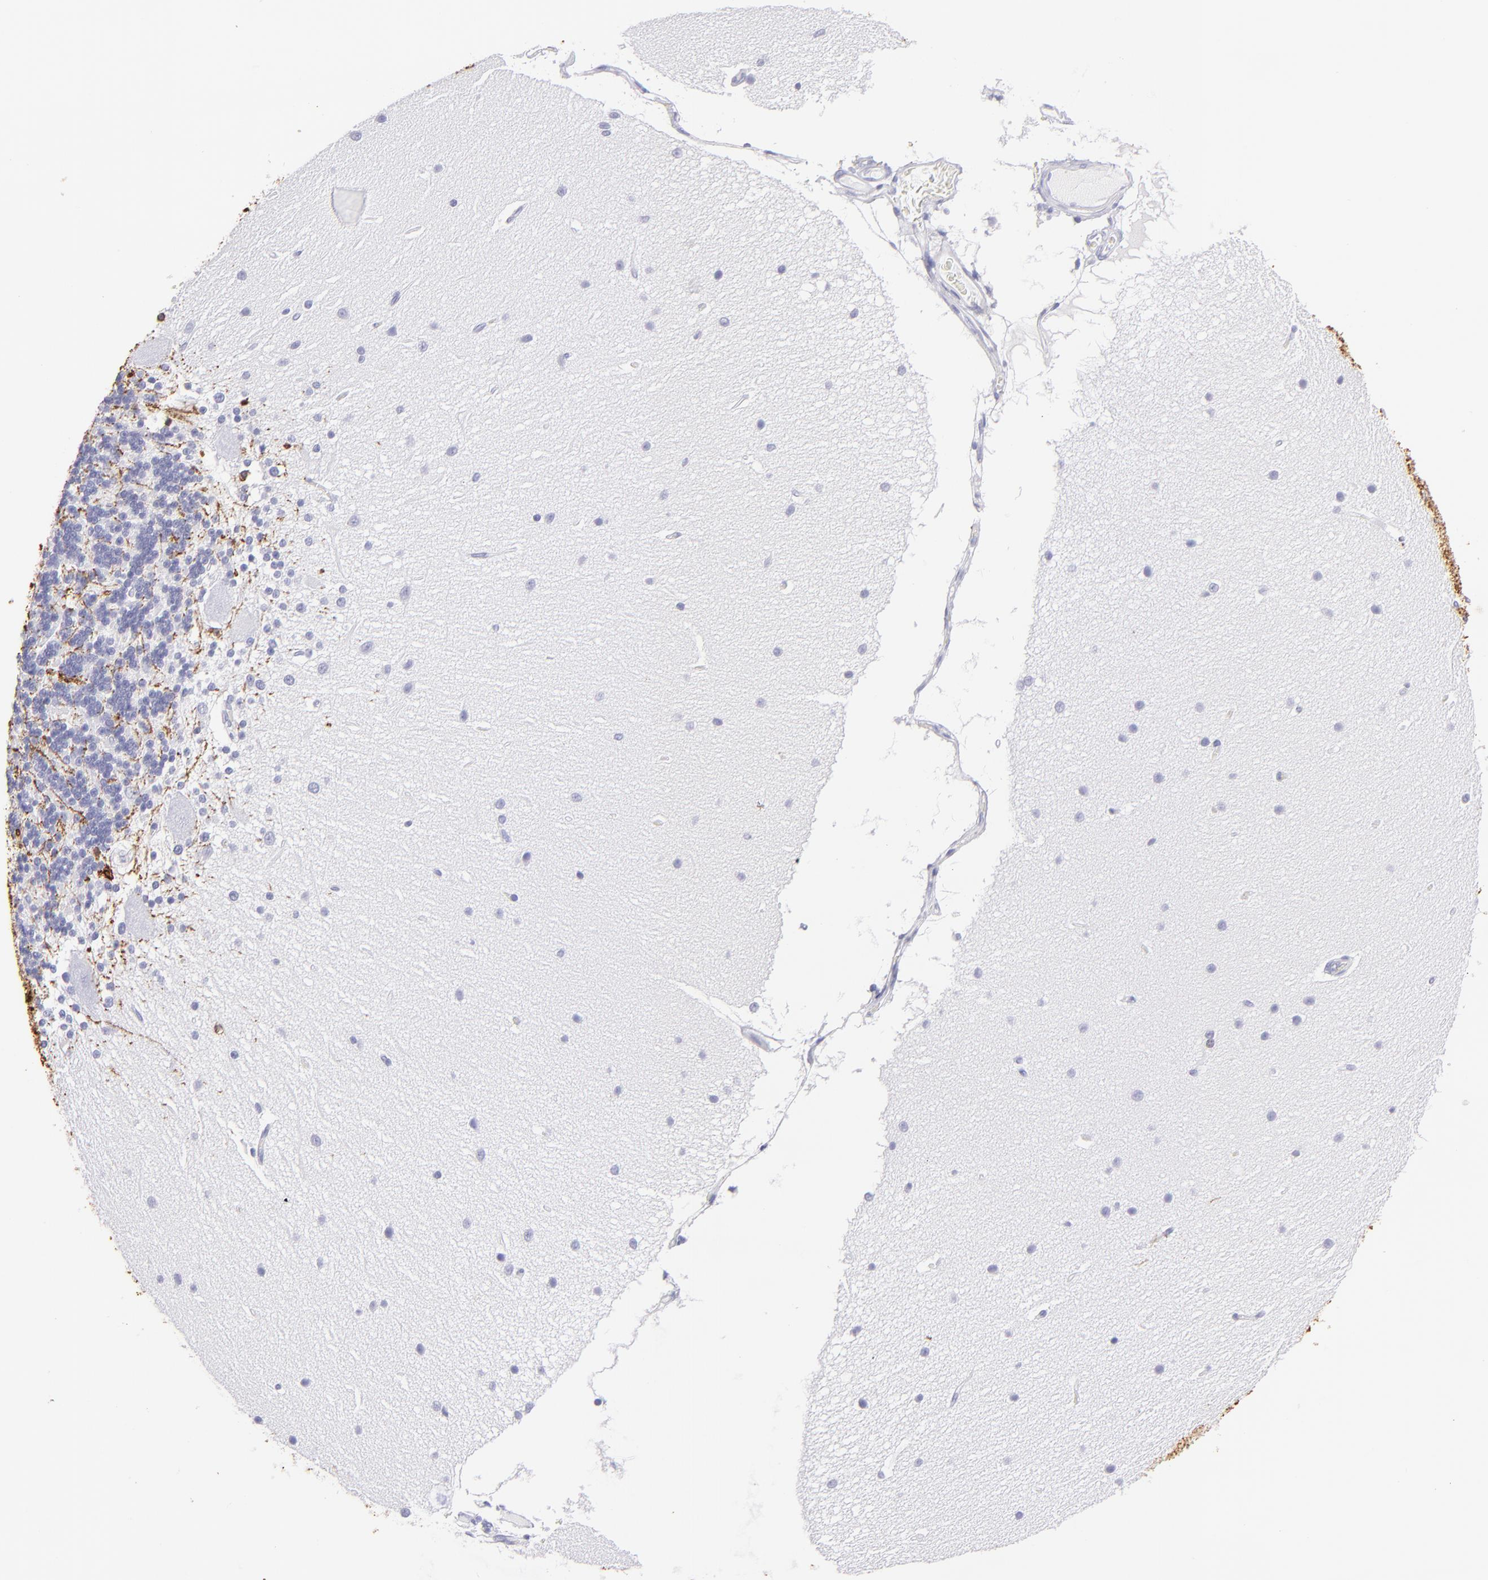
{"staining": {"intensity": "strong", "quantity": "<25%", "location": "cytoplasmic/membranous"}, "tissue": "cerebellum", "cell_type": "Cells in granular layer", "image_type": "normal", "snomed": [{"axis": "morphology", "description": "Normal tissue, NOS"}, {"axis": "topography", "description": "Cerebellum"}], "caption": "High-power microscopy captured an immunohistochemistry image of normal cerebellum, revealing strong cytoplasmic/membranous positivity in about <25% of cells in granular layer.", "gene": "CNP", "patient": {"sex": "female", "age": 54}}